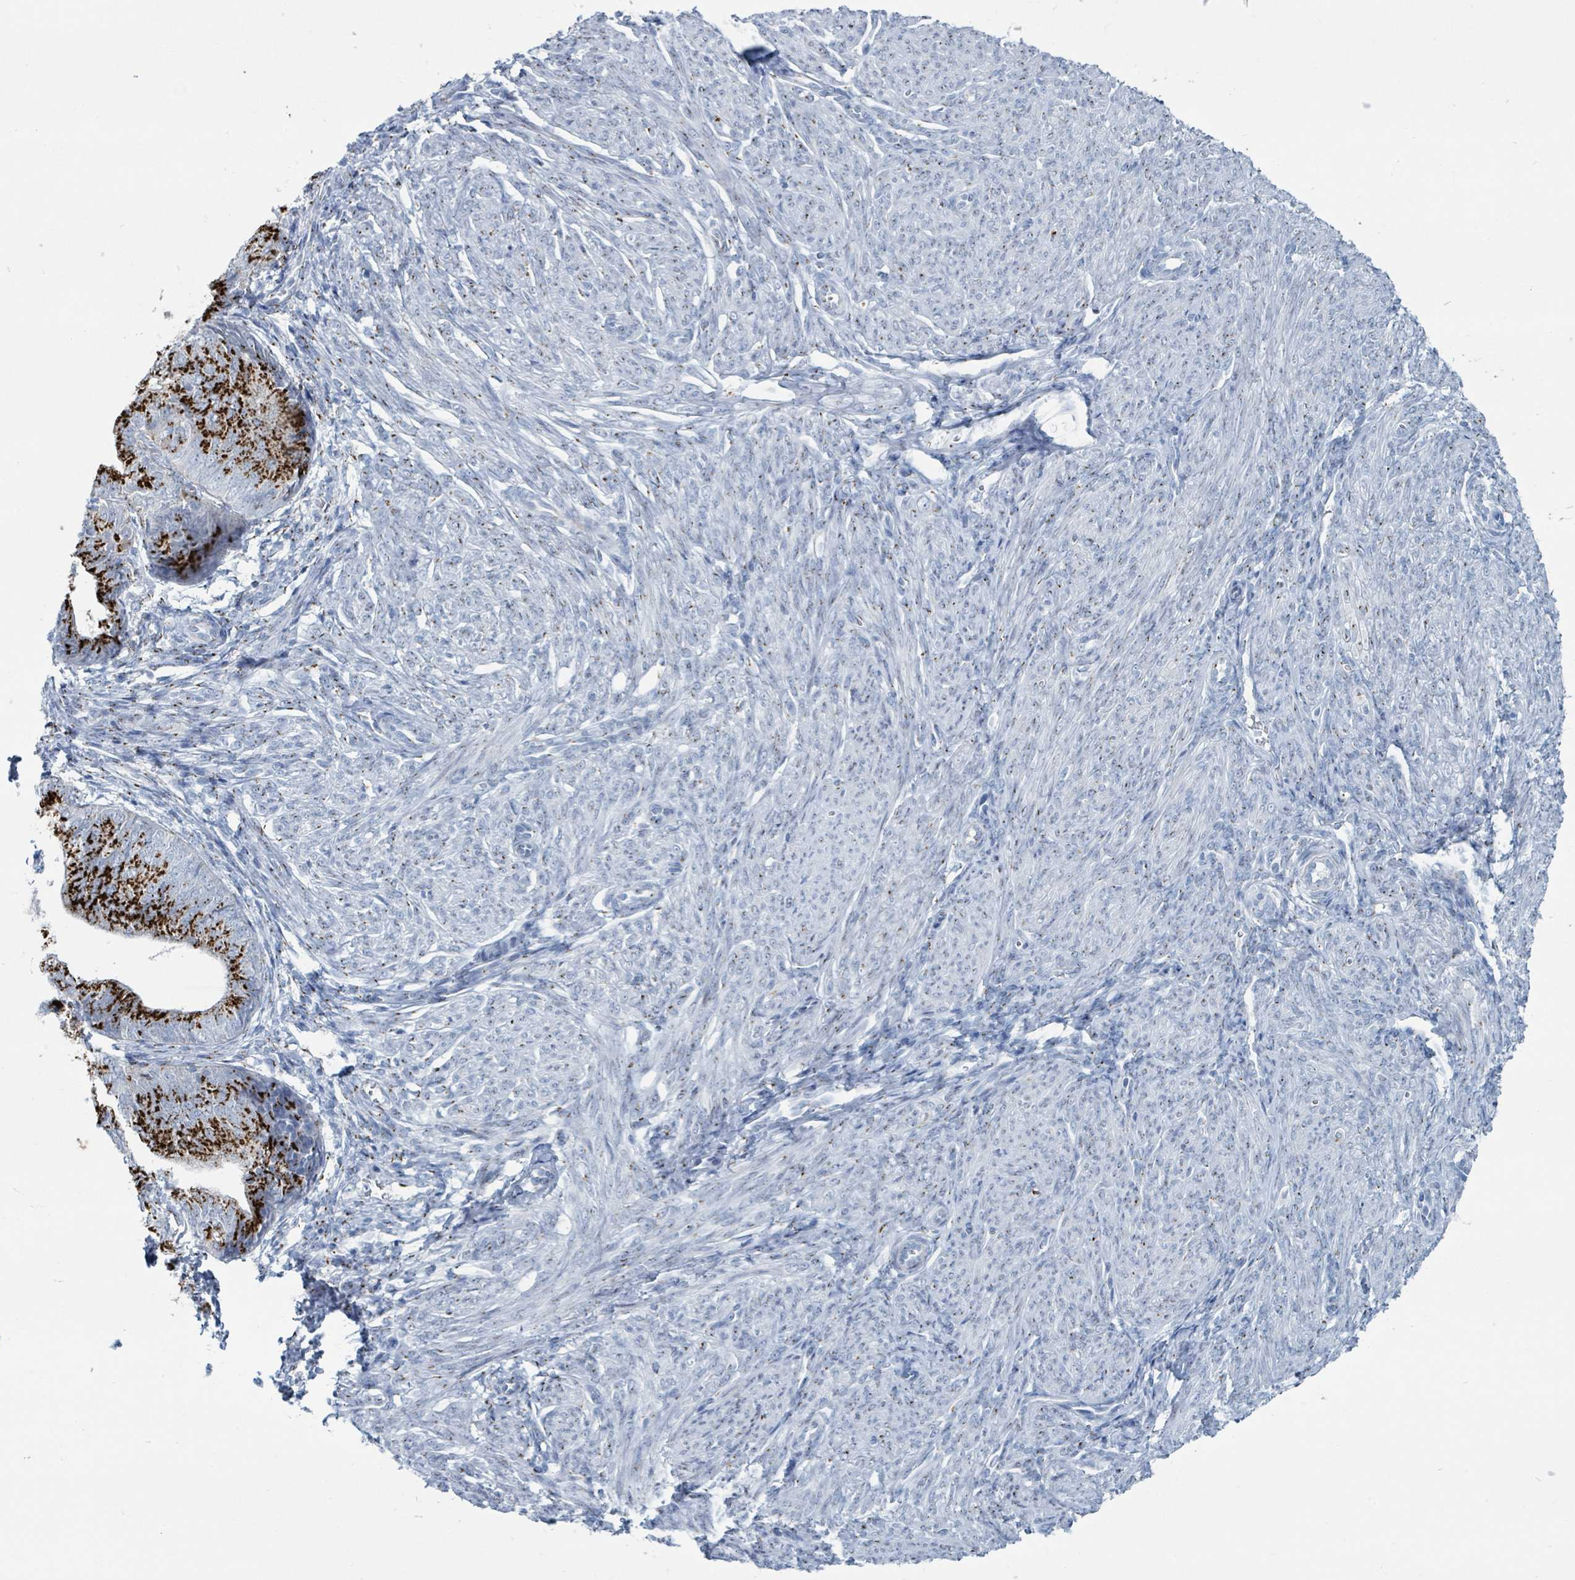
{"staining": {"intensity": "strong", "quantity": "25%-75%", "location": "cytoplasmic/membranous"}, "tissue": "endometrial cancer", "cell_type": "Tumor cells", "image_type": "cancer", "snomed": [{"axis": "morphology", "description": "Adenocarcinoma, NOS"}, {"axis": "topography", "description": "Endometrium"}], "caption": "Endometrial cancer stained with immunohistochemistry demonstrates strong cytoplasmic/membranous staining in about 25%-75% of tumor cells.", "gene": "DCAF5", "patient": {"sex": "female", "age": 87}}